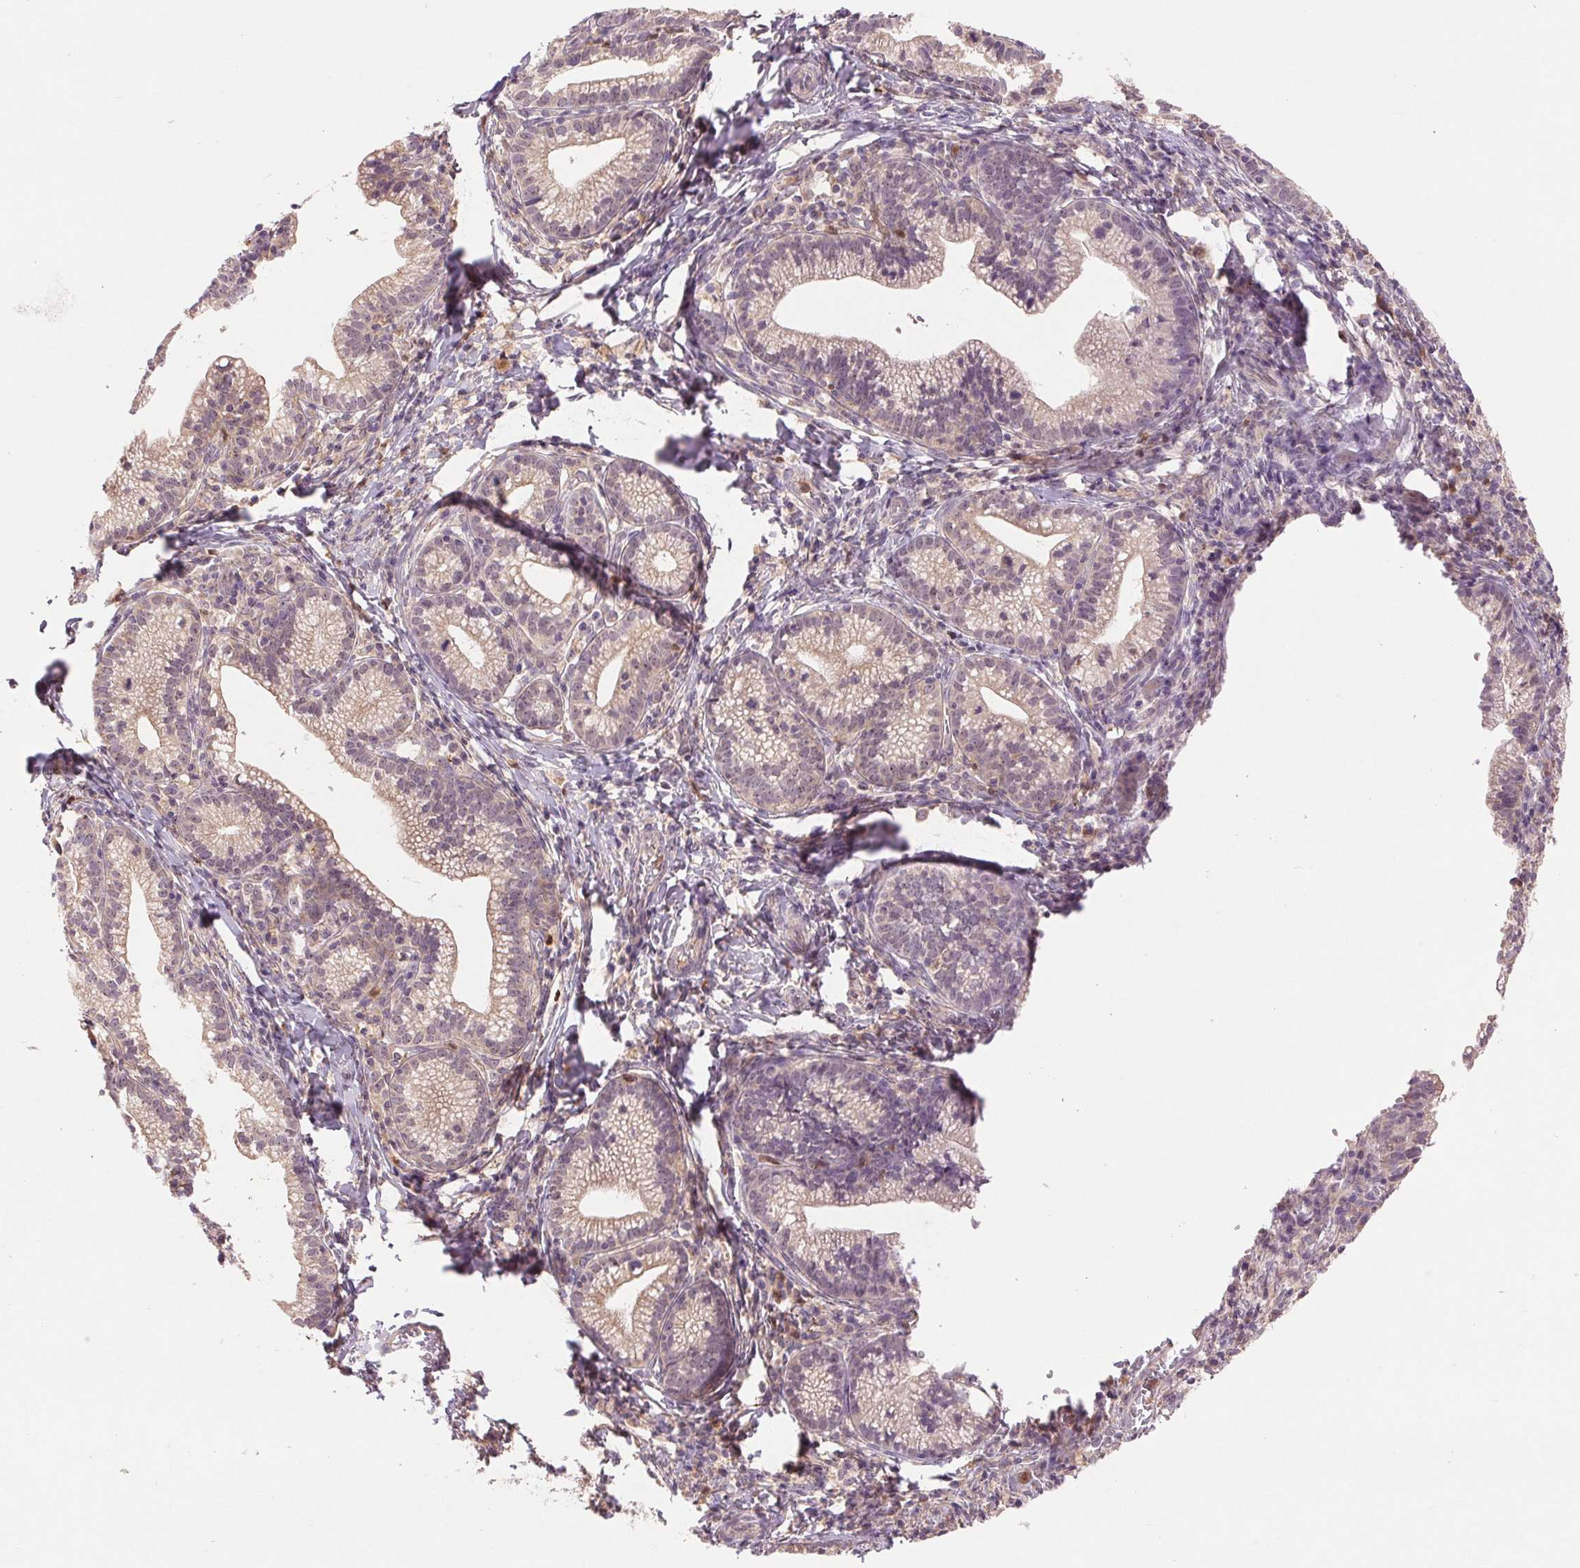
{"staining": {"intensity": "weak", "quantity": "25%-75%", "location": "cytoplasmic/membranous"}, "tissue": "cervical cancer", "cell_type": "Tumor cells", "image_type": "cancer", "snomed": [{"axis": "morphology", "description": "Normal tissue, NOS"}, {"axis": "morphology", "description": "Adenocarcinoma, NOS"}, {"axis": "topography", "description": "Cervix"}], "caption": "Protein staining exhibits weak cytoplasmic/membranous positivity in approximately 25%-75% of tumor cells in cervical cancer (adenocarcinoma).", "gene": "RANBP3L", "patient": {"sex": "female", "age": 44}}